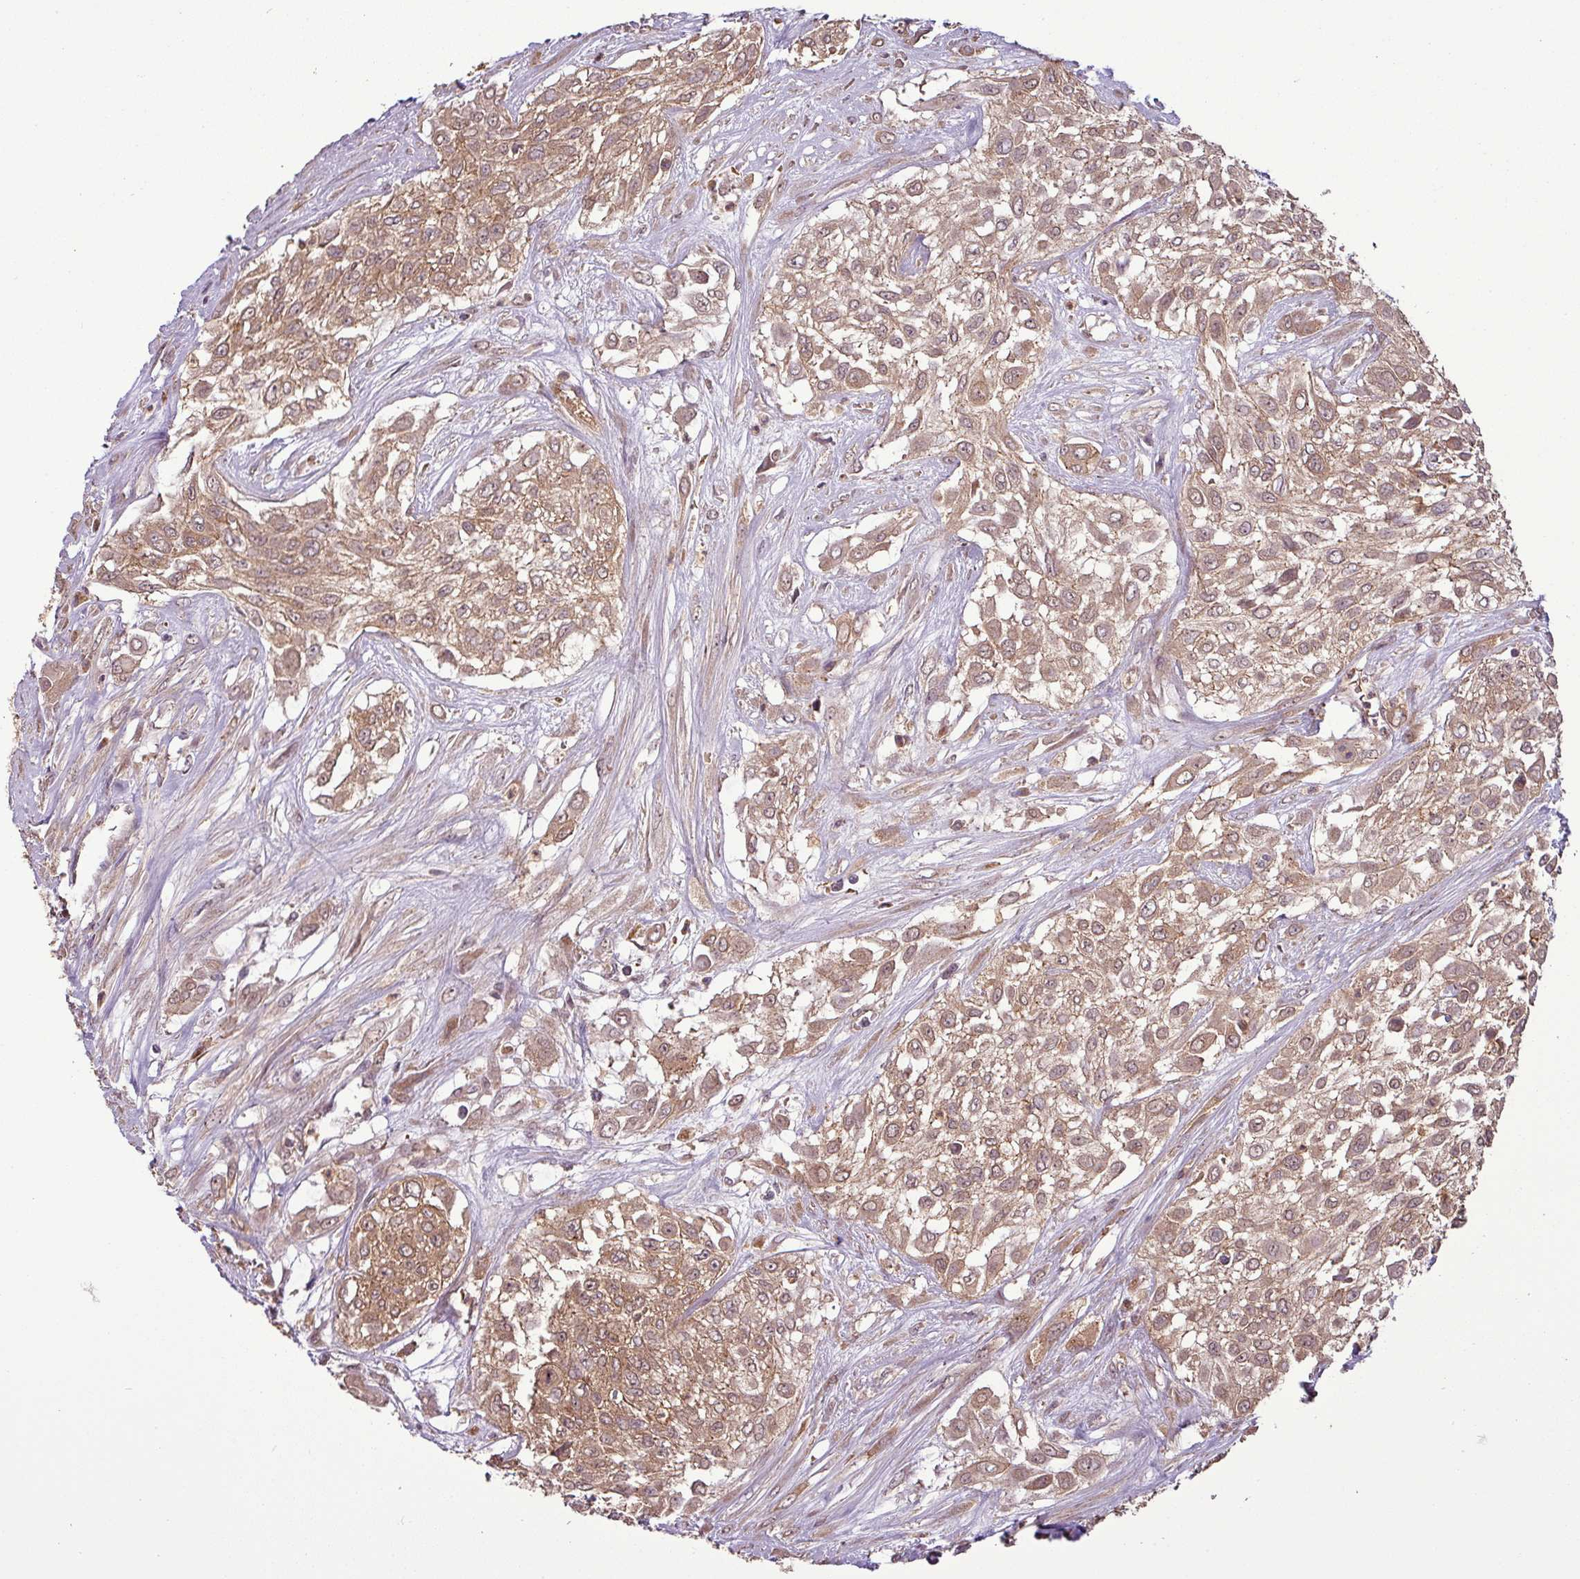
{"staining": {"intensity": "weak", "quantity": ">75%", "location": "cytoplasmic/membranous"}, "tissue": "urothelial cancer", "cell_type": "Tumor cells", "image_type": "cancer", "snomed": [{"axis": "morphology", "description": "Urothelial carcinoma, High grade"}, {"axis": "topography", "description": "Urinary bladder"}], "caption": "A brown stain highlights weak cytoplasmic/membranous staining of a protein in high-grade urothelial carcinoma tumor cells.", "gene": "NT5C3A", "patient": {"sex": "male", "age": 57}}